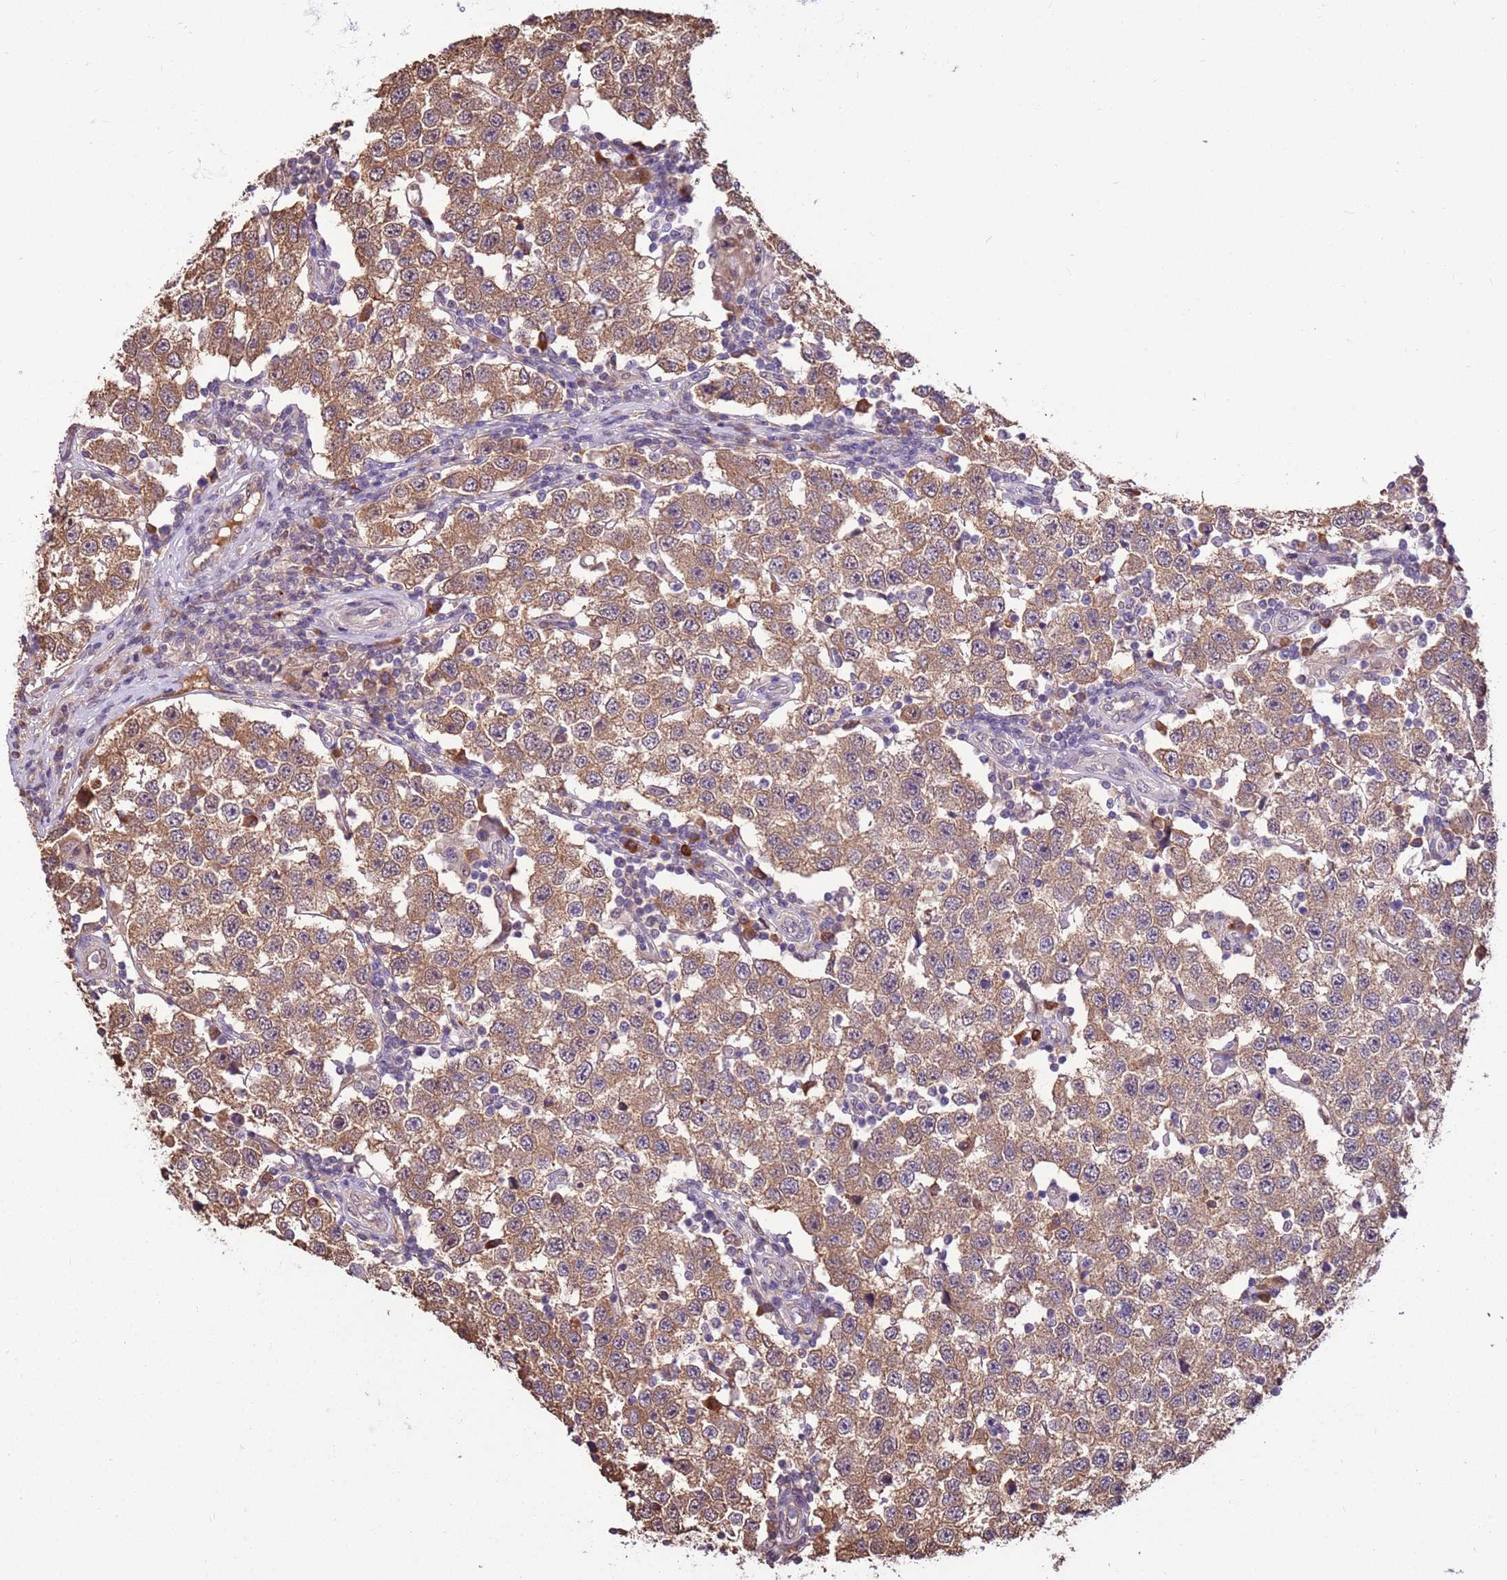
{"staining": {"intensity": "moderate", "quantity": ">75%", "location": "cytoplasmic/membranous"}, "tissue": "testis cancer", "cell_type": "Tumor cells", "image_type": "cancer", "snomed": [{"axis": "morphology", "description": "Seminoma, NOS"}, {"axis": "topography", "description": "Testis"}], "caption": "A brown stain shows moderate cytoplasmic/membranous positivity of a protein in testis cancer (seminoma) tumor cells. (Stains: DAB (3,3'-diaminobenzidine) in brown, nuclei in blue, Microscopy: brightfield microscopy at high magnification).", "gene": "BBS5", "patient": {"sex": "male", "age": 34}}